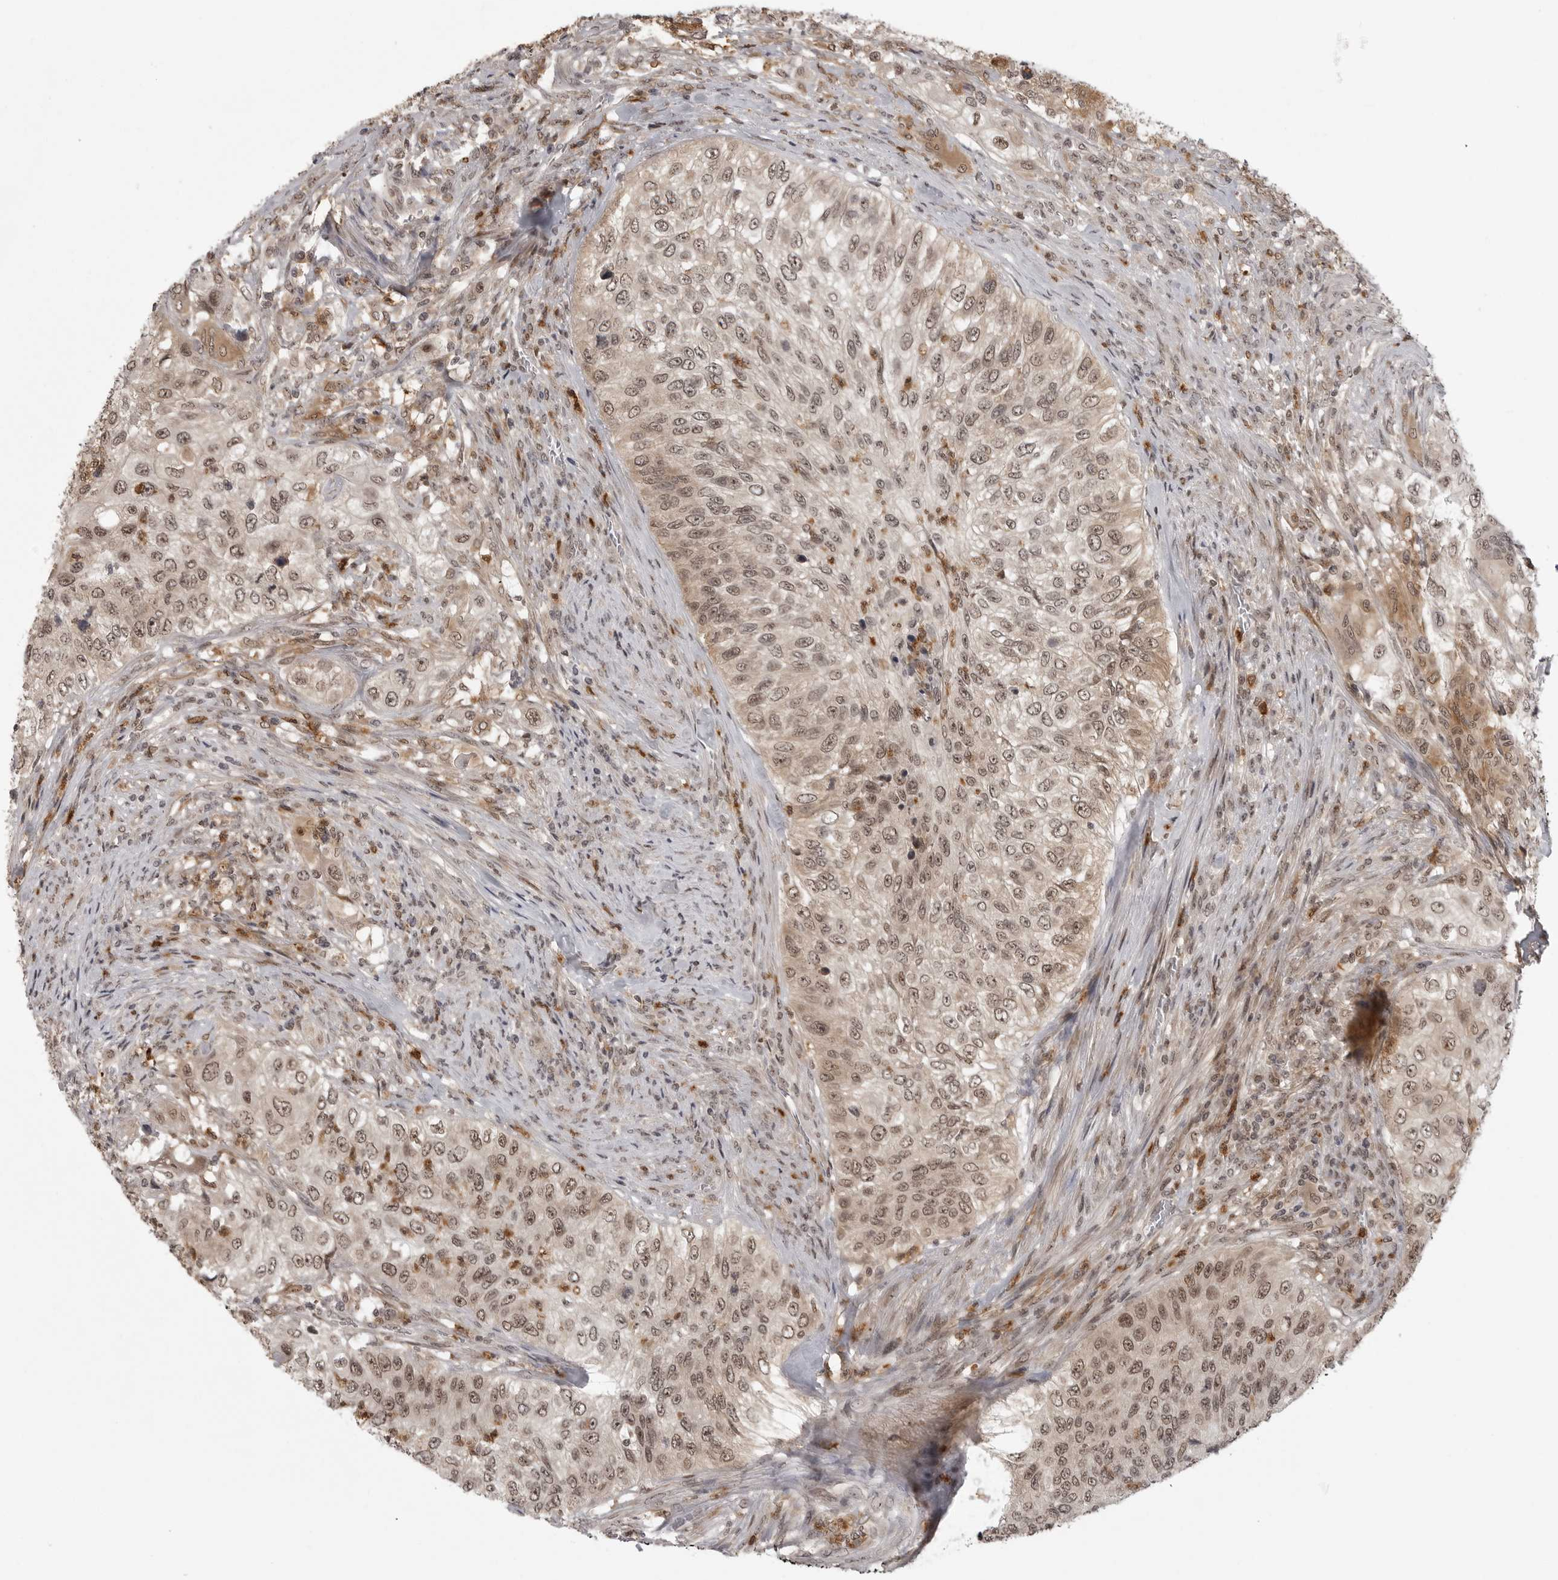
{"staining": {"intensity": "moderate", "quantity": ">75%", "location": "cytoplasmic/membranous,nuclear"}, "tissue": "urothelial cancer", "cell_type": "Tumor cells", "image_type": "cancer", "snomed": [{"axis": "morphology", "description": "Urothelial carcinoma, High grade"}, {"axis": "topography", "description": "Urinary bladder"}], "caption": "DAB immunohistochemical staining of urothelial carcinoma (high-grade) demonstrates moderate cytoplasmic/membranous and nuclear protein expression in about >75% of tumor cells. The staining is performed using DAB (3,3'-diaminobenzidine) brown chromogen to label protein expression. The nuclei are counter-stained blue using hematoxylin.", "gene": "PEG3", "patient": {"sex": "female", "age": 60}}